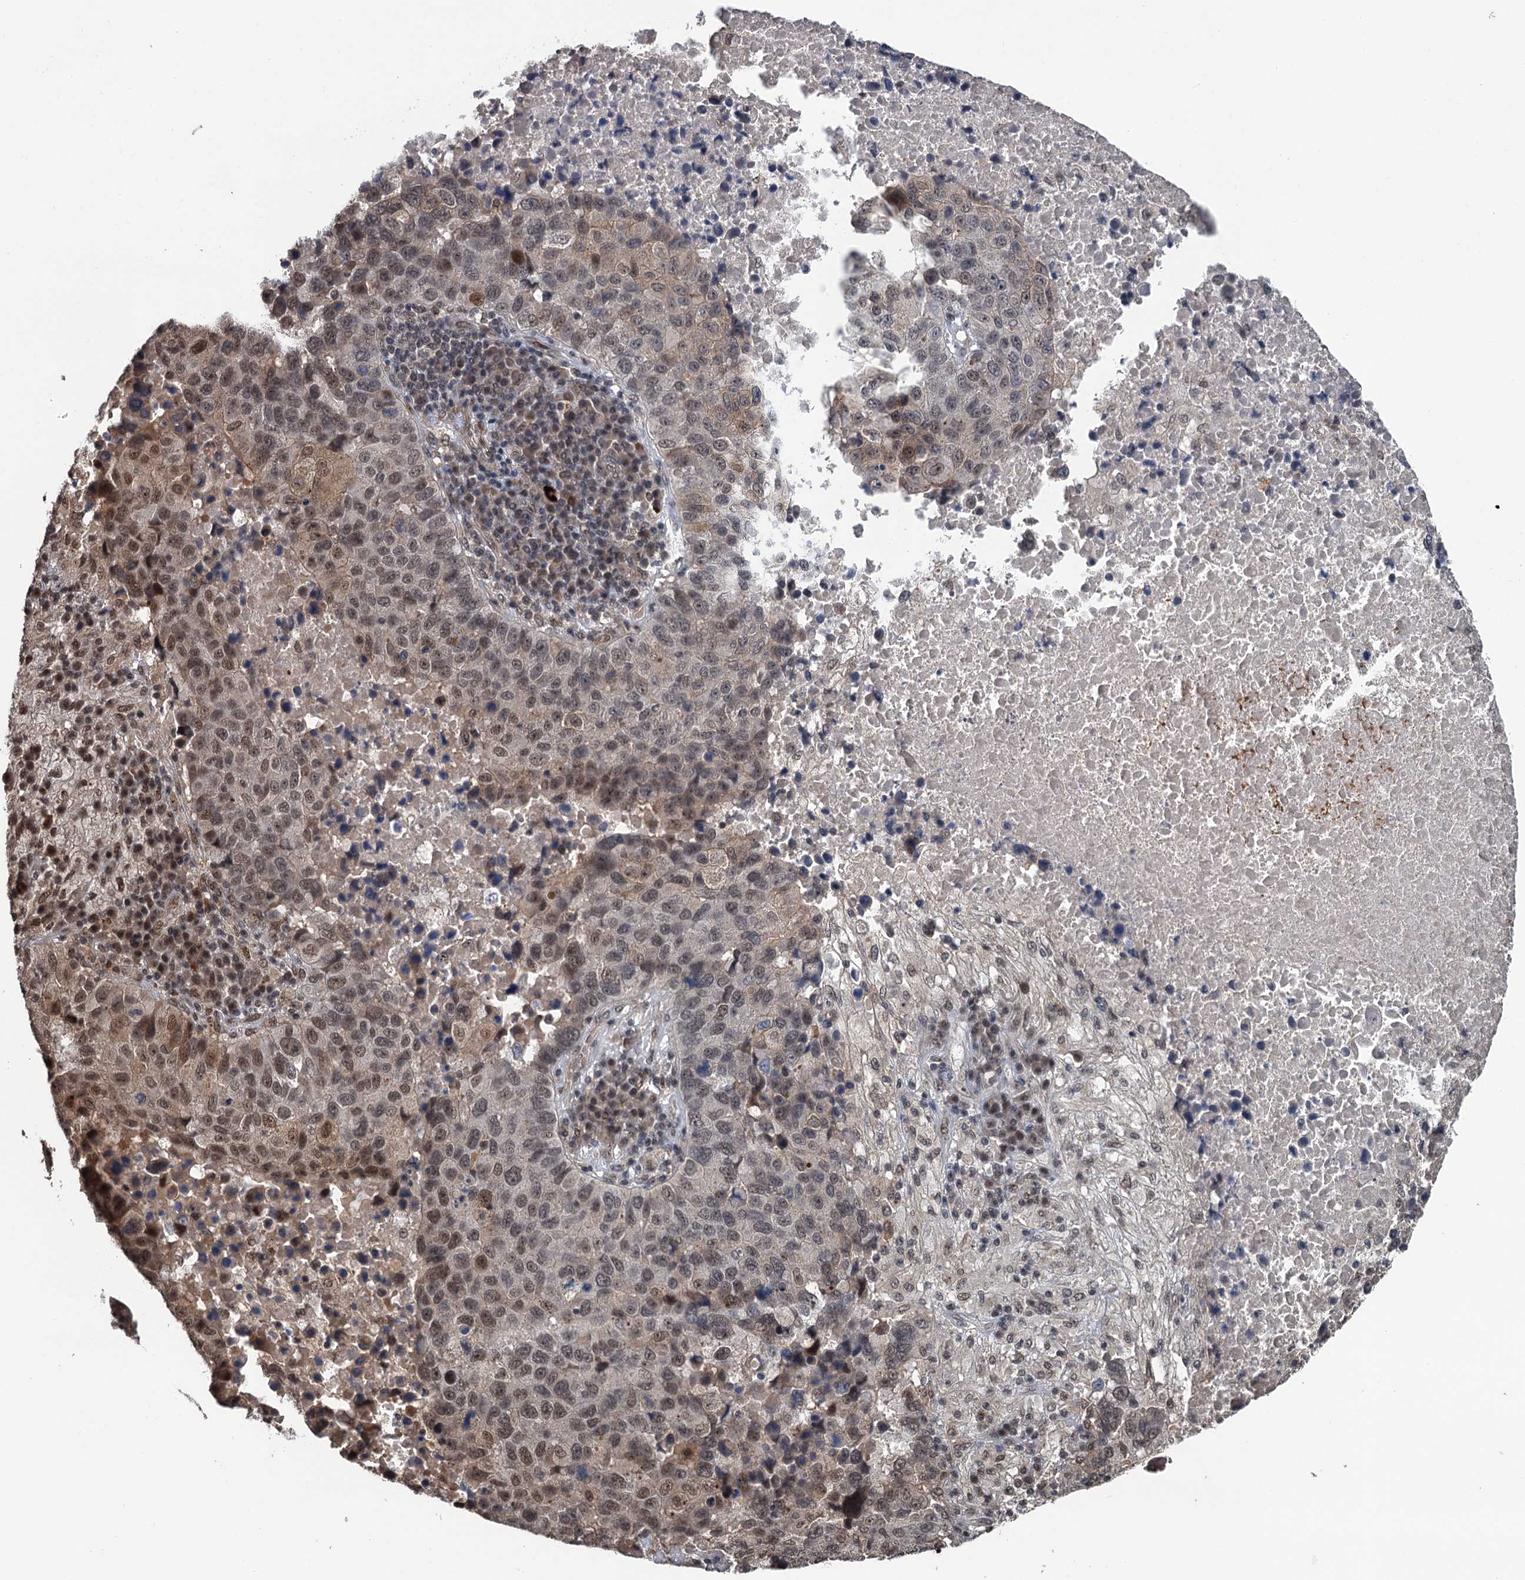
{"staining": {"intensity": "moderate", "quantity": "<25%", "location": "nuclear"}, "tissue": "lung cancer", "cell_type": "Tumor cells", "image_type": "cancer", "snomed": [{"axis": "morphology", "description": "Squamous cell carcinoma, NOS"}, {"axis": "topography", "description": "Lung"}], "caption": "Lung cancer (squamous cell carcinoma) stained for a protein exhibits moderate nuclear positivity in tumor cells.", "gene": "RASSF4", "patient": {"sex": "male", "age": 73}}